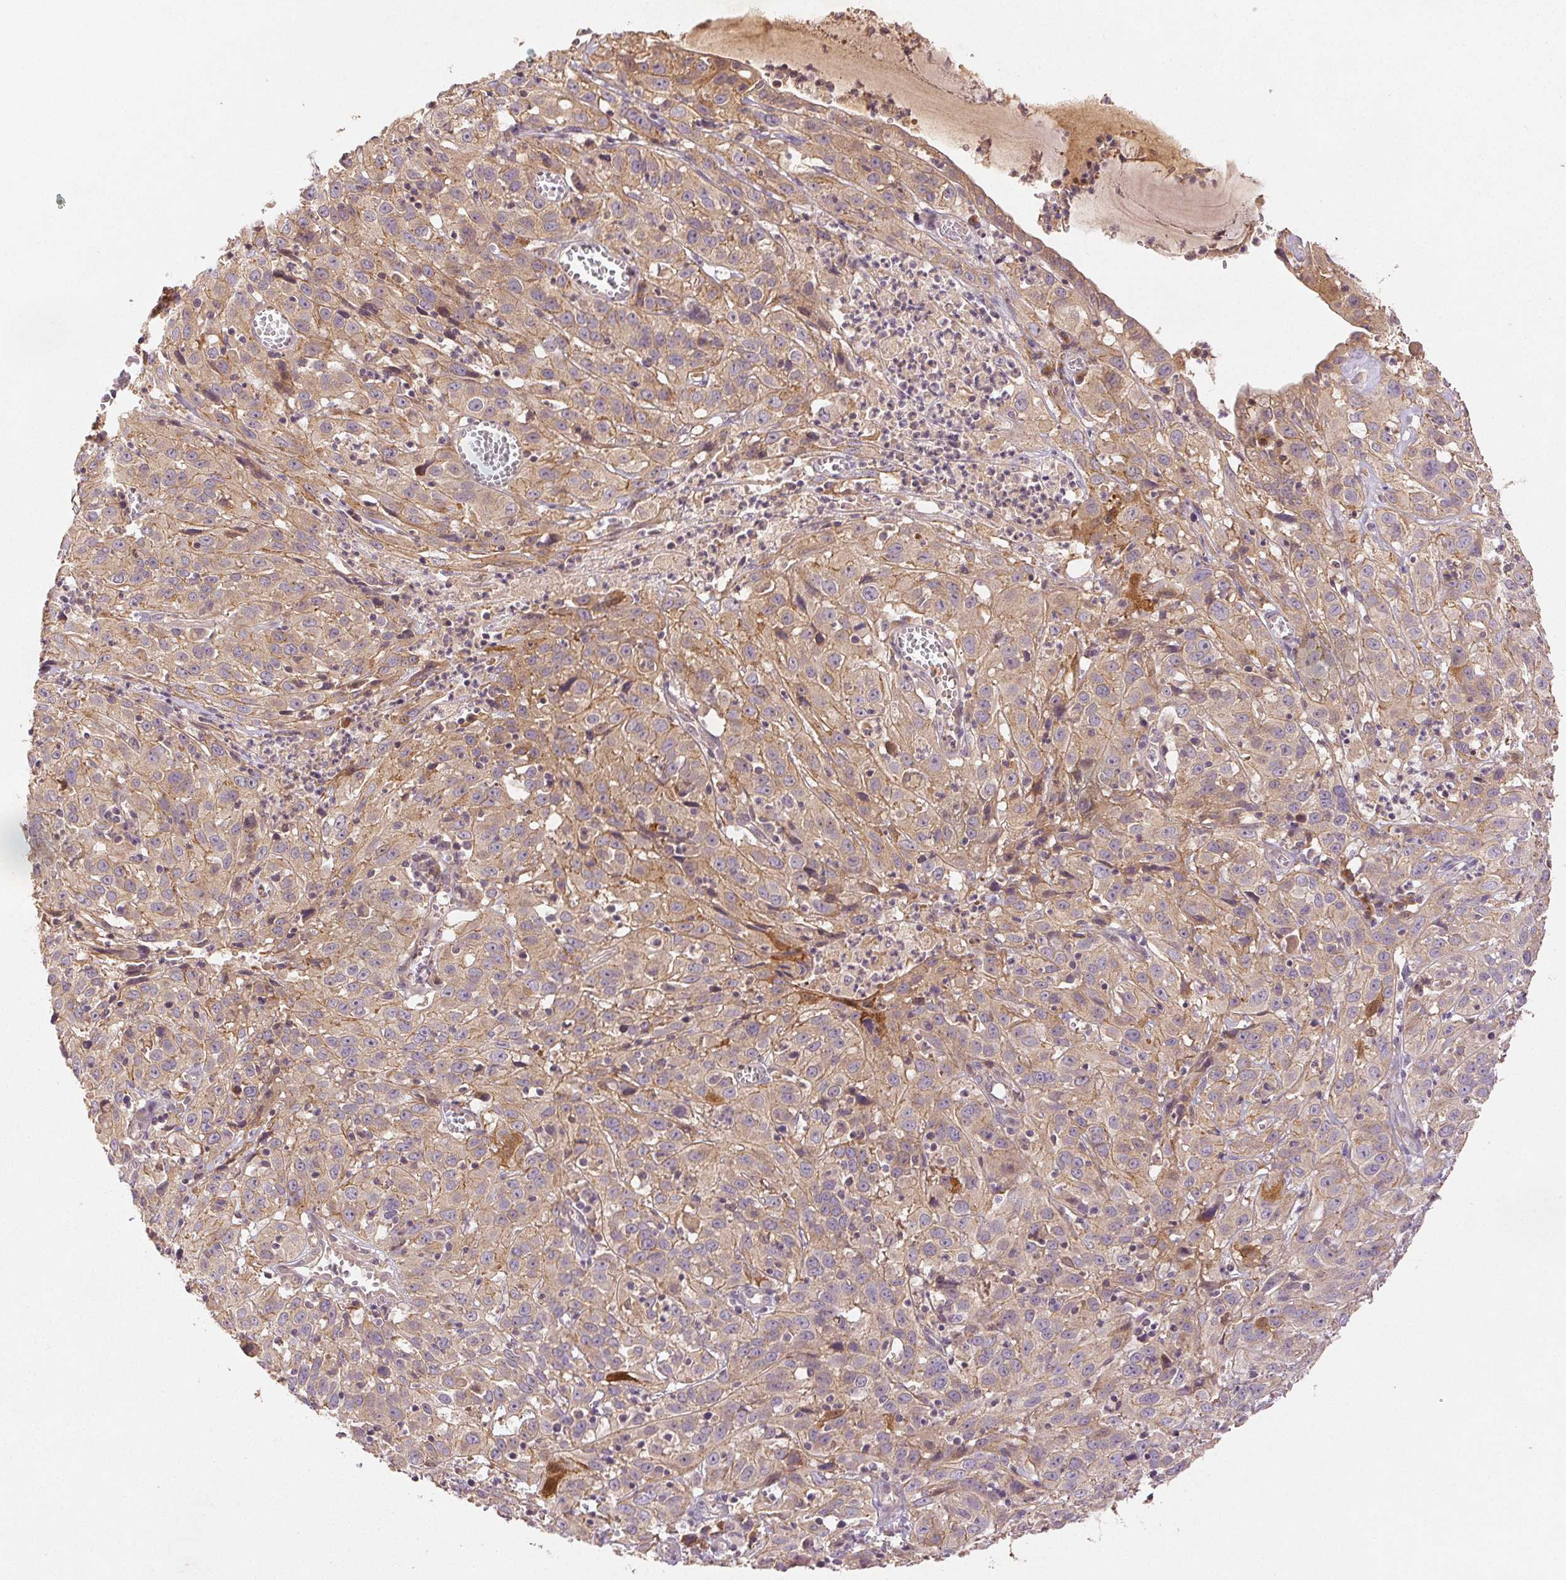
{"staining": {"intensity": "weak", "quantity": ">75%", "location": "cytoplasmic/membranous"}, "tissue": "cervical cancer", "cell_type": "Tumor cells", "image_type": "cancer", "snomed": [{"axis": "morphology", "description": "Squamous cell carcinoma, NOS"}, {"axis": "topography", "description": "Cervix"}], "caption": "This histopathology image reveals cervical squamous cell carcinoma stained with immunohistochemistry (IHC) to label a protein in brown. The cytoplasmic/membranous of tumor cells show weak positivity for the protein. Nuclei are counter-stained blue.", "gene": "YIF1B", "patient": {"sex": "female", "age": 32}}